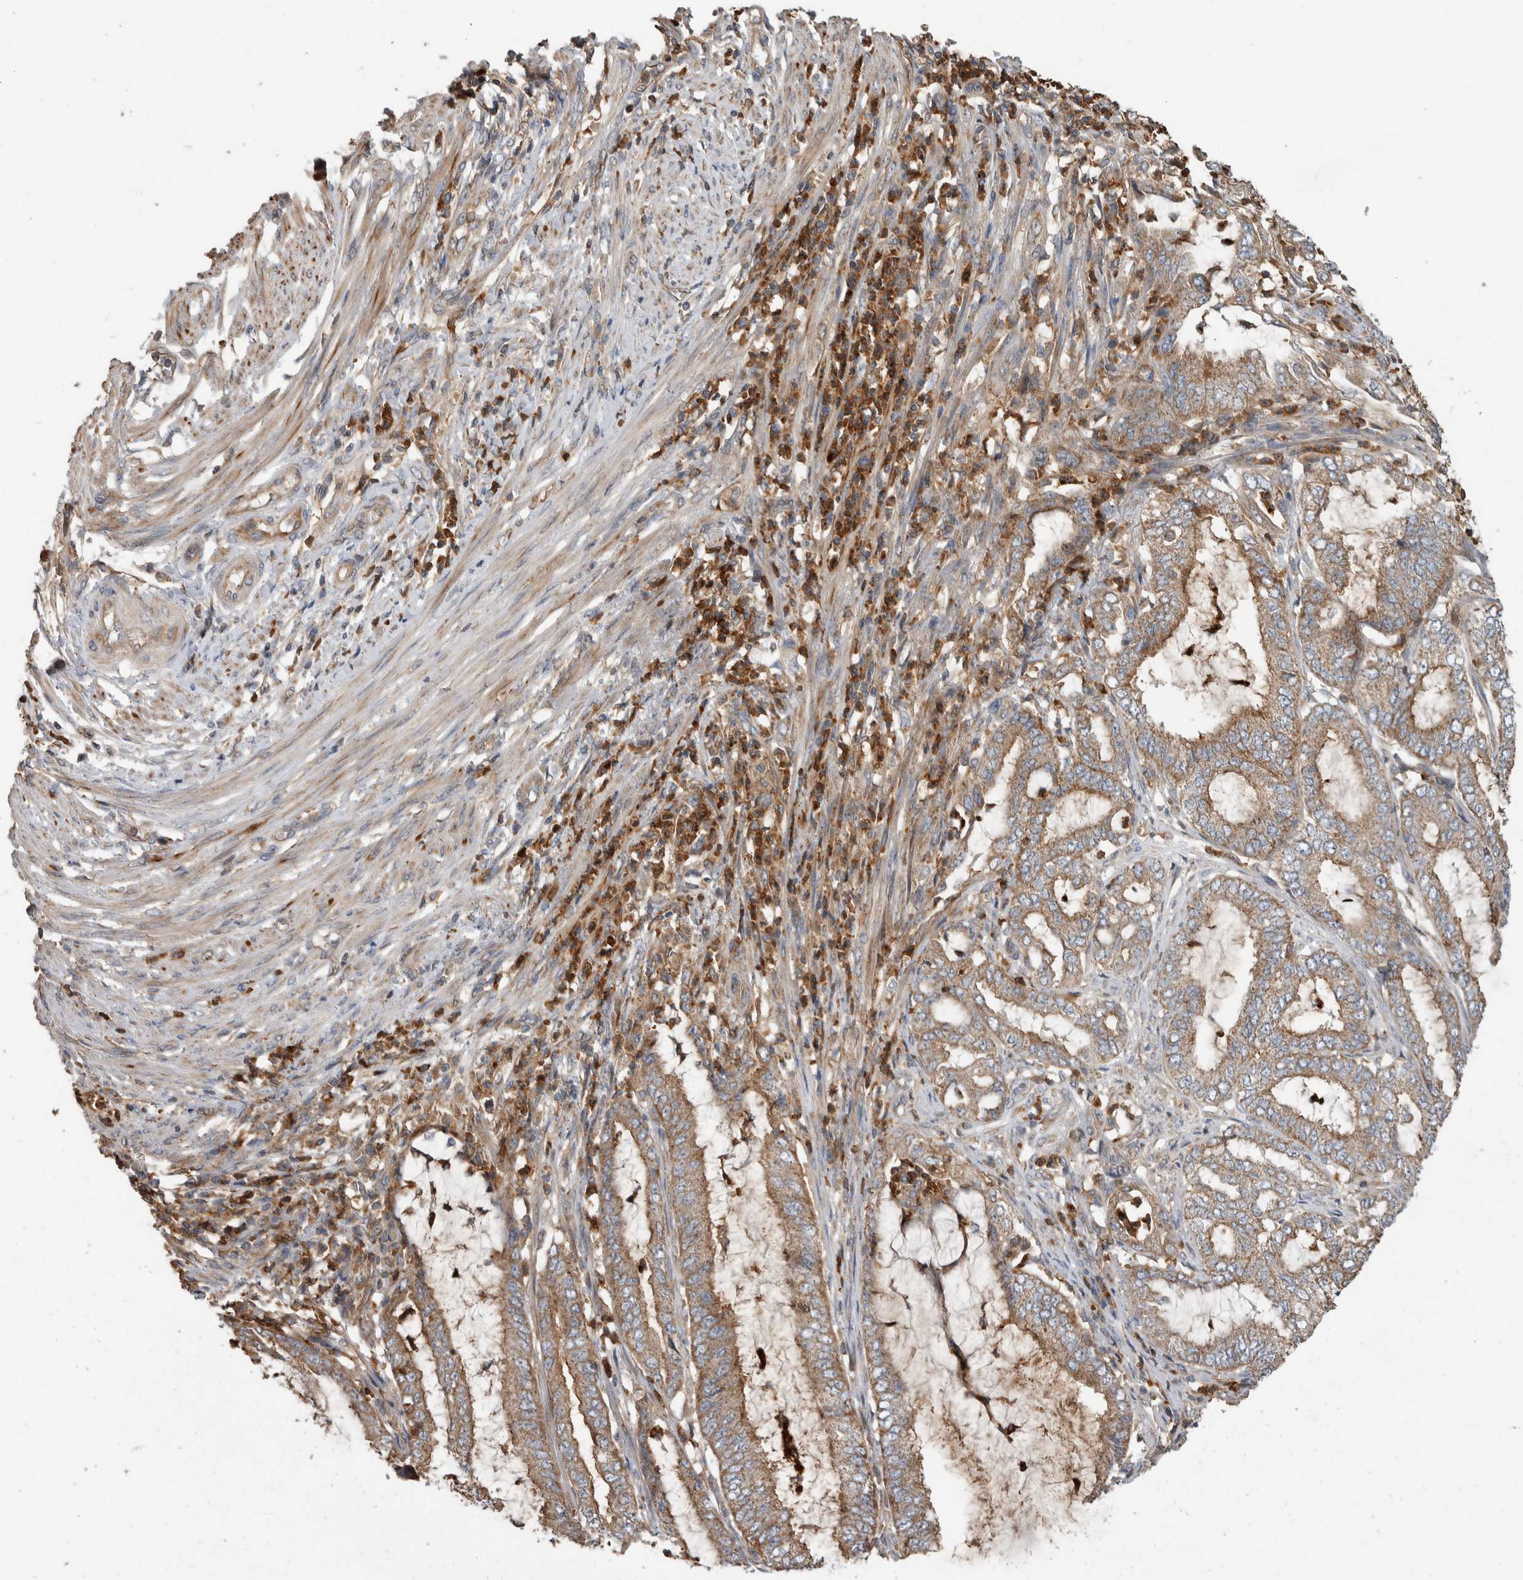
{"staining": {"intensity": "weak", "quantity": ">75%", "location": "cytoplasmic/membranous"}, "tissue": "endometrial cancer", "cell_type": "Tumor cells", "image_type": "cancer", "snomed": [{"axis": "morphology", "description": "Adenocarcinoma, NOS"}, {"axis": "topography", "description": "Endometrium"}], "caption": "Tumor cells show low levels of weak cytoplasmic/membranous expression in approximately >75% of cells in endometrial cancer.", "gene": "SDCBP", "patient": {"sex": "female", "age": 51}}